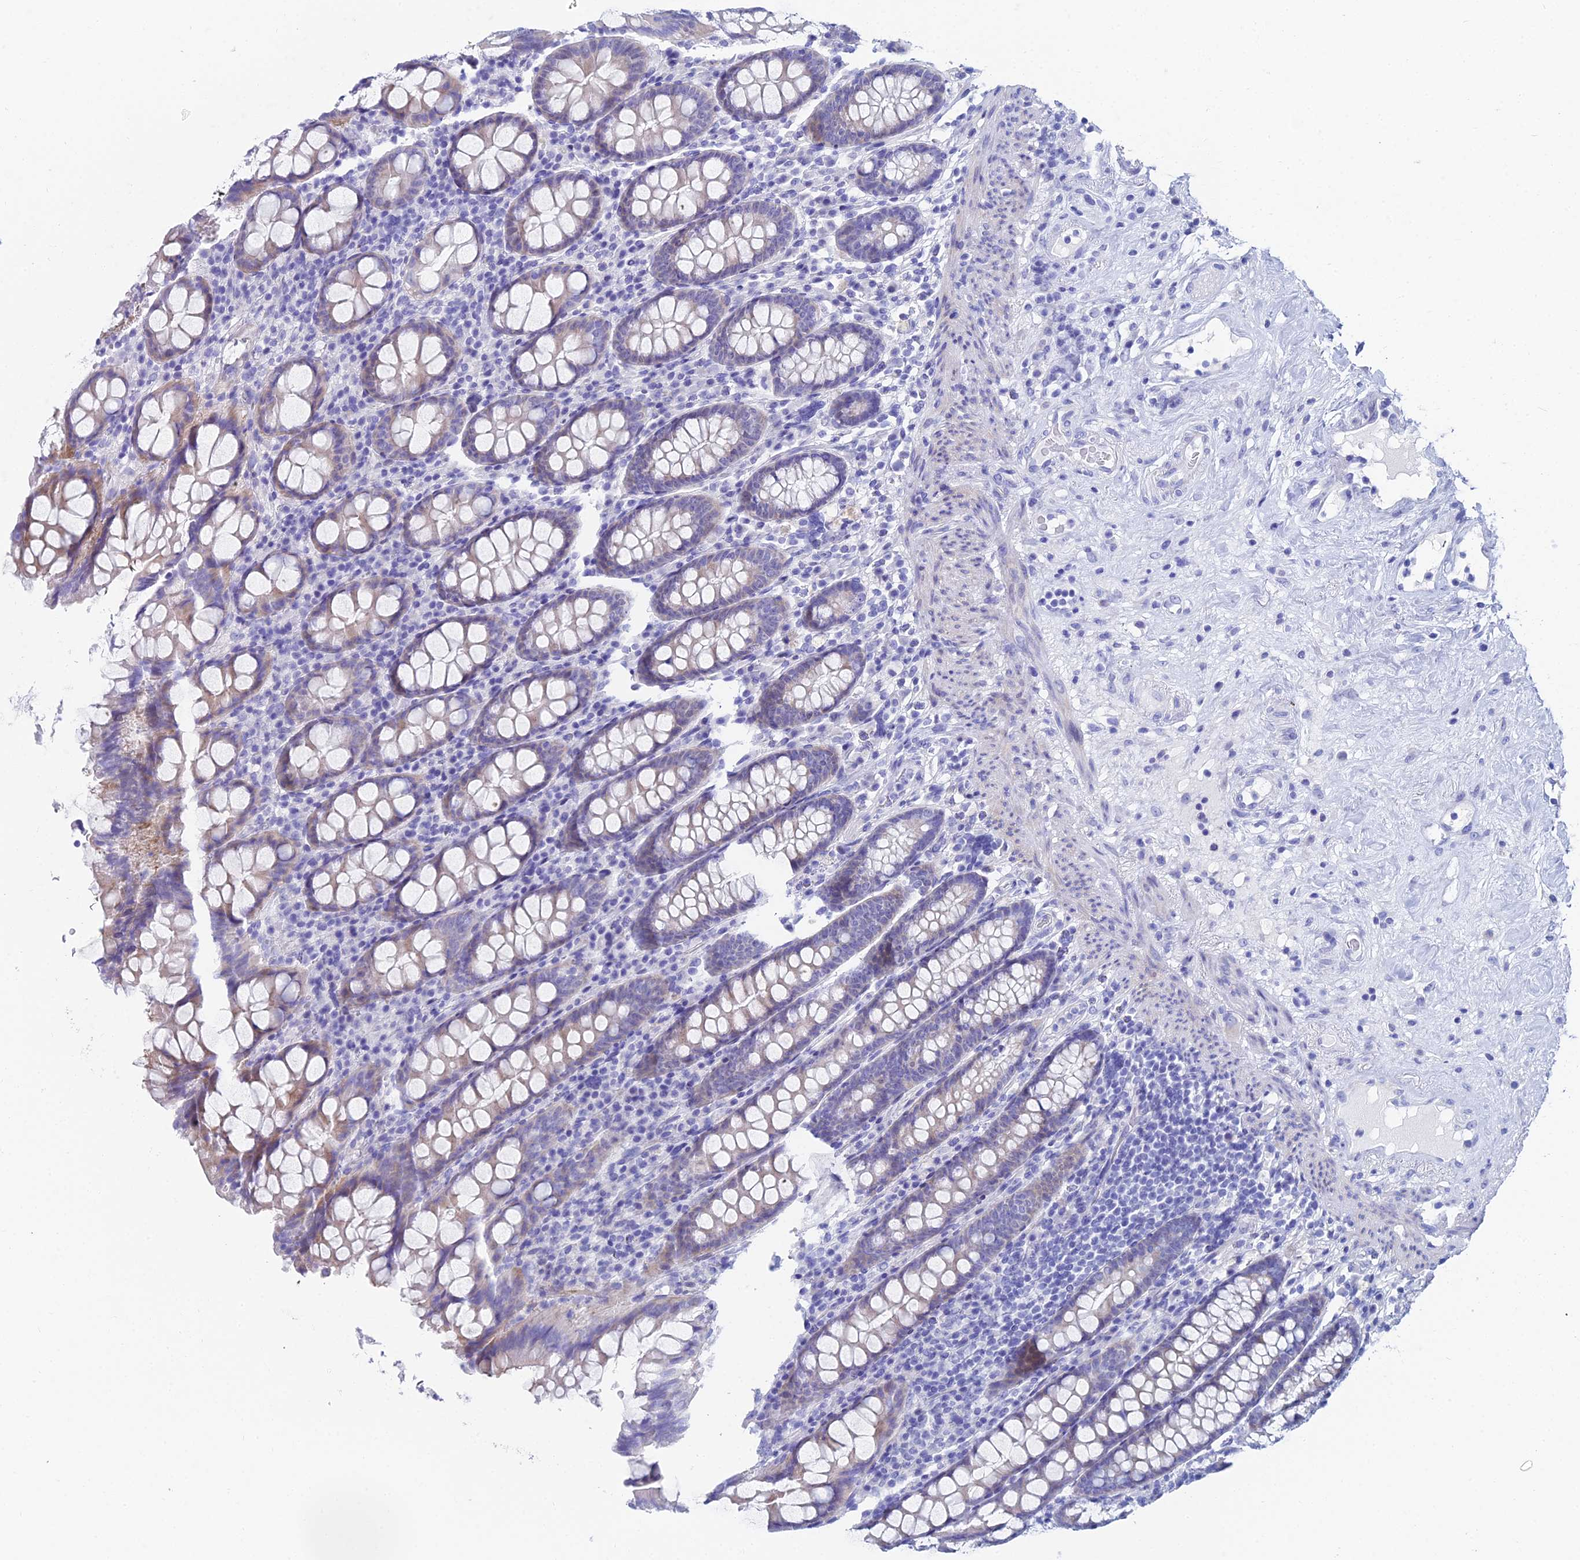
{"staining": {"intensity": "negative", "quantity": "none", "location": "none"}, "tissue": "colon", "cell_type": "Endothelial cells", "image_type": "normal", "snomed": [{"axis": "morphology", "description": "Normal tissue, NOS"}, {"axis": "topography", "description": "Colon"}], "caption": "IHC of normal human colon demonstrates no staining in endothelial cells. The staining is performed using DAB brown chromogen with nuclei counter-stained in using hematoxylin.", "gene": "HSPA1L", "patient": {"sex": "female", "age": 79}}